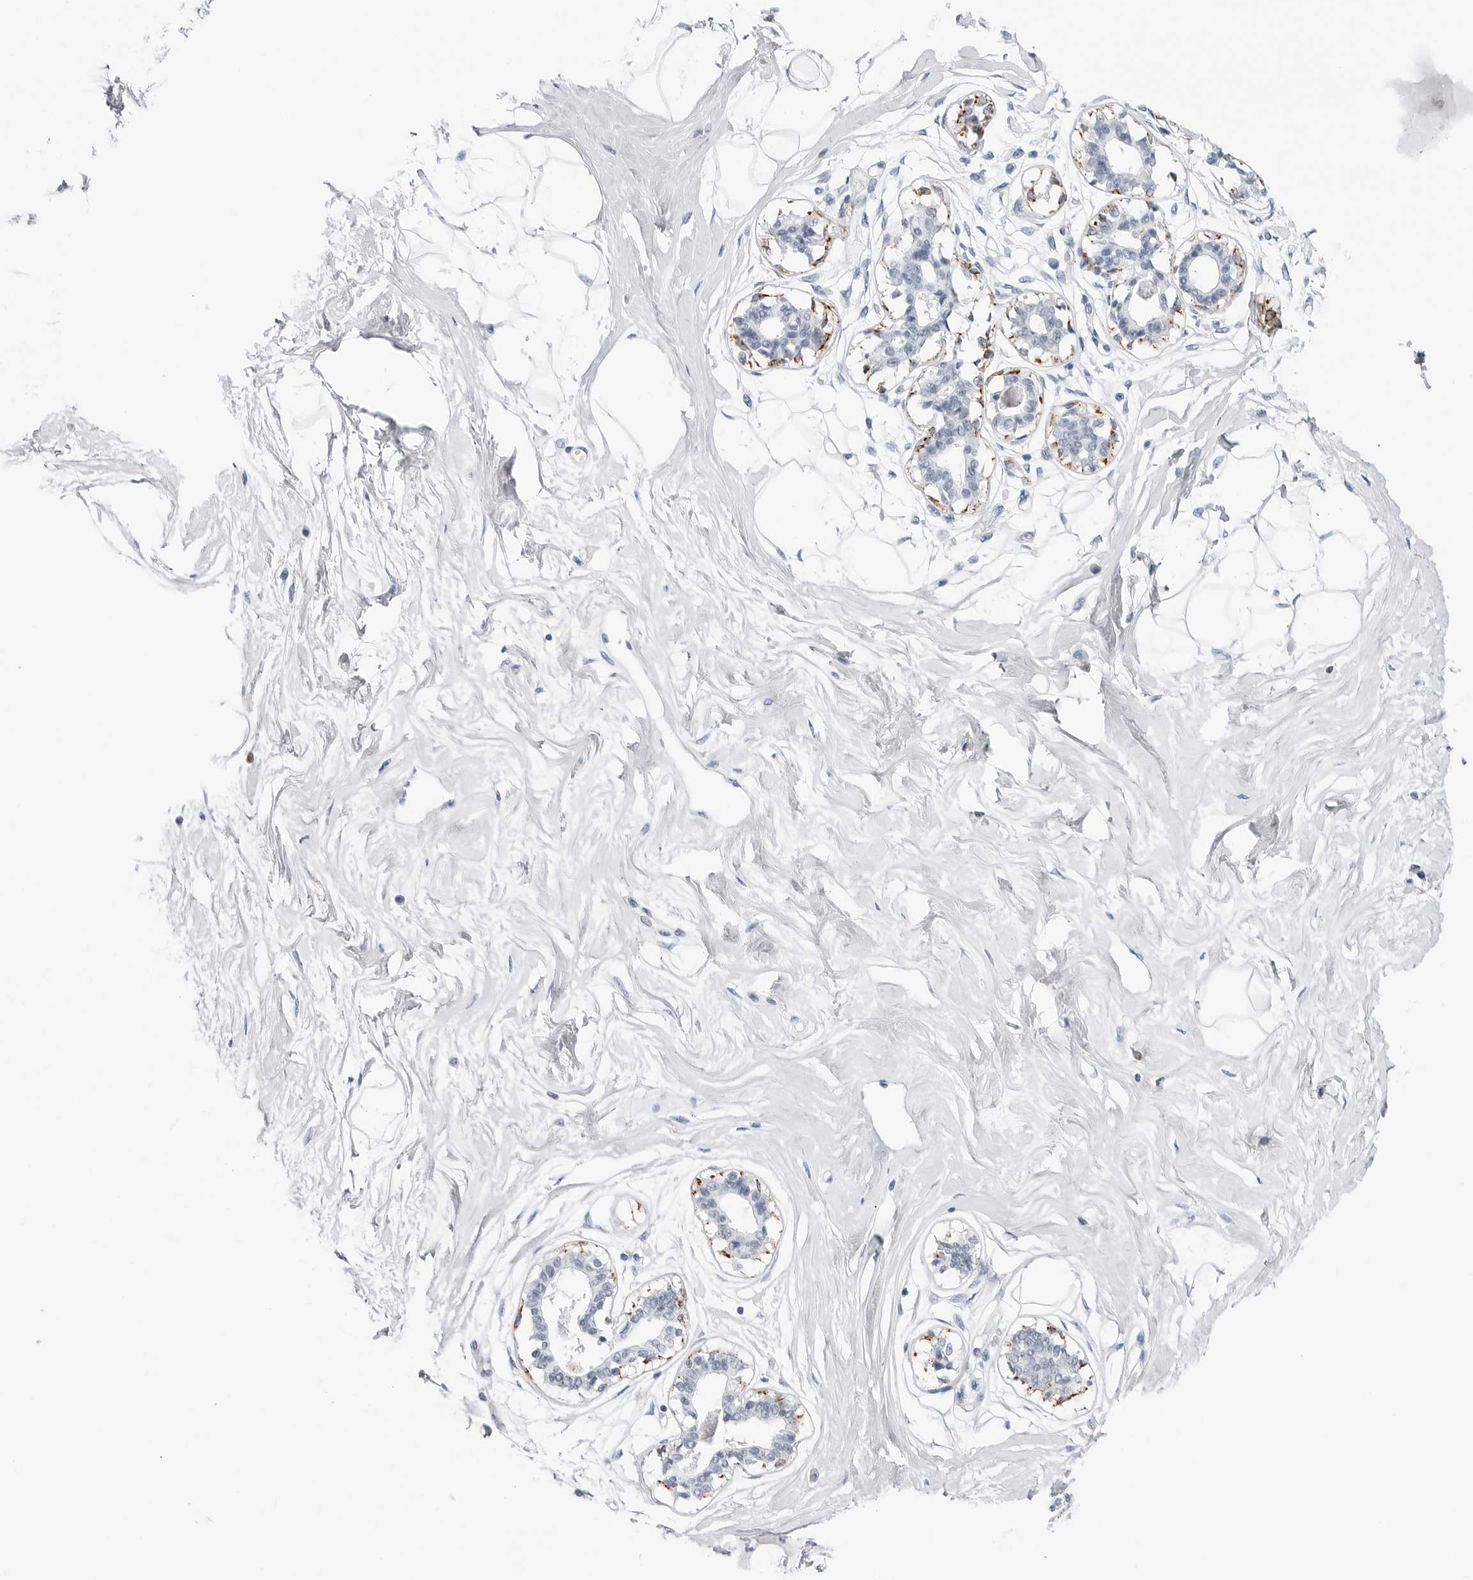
{"staining": {"intensity": "negative", "quantity": "none", "location": "none"}, "tissue": "breast", "cell_type": "Adipocytes", "image_type": "normal", "snomed": [{"axis": "morphology", "description": "Normal tissue, NOS"}, {"axis": "topography", "description": "Breast"}], "caption": "This image is of benign breast stained with immunohistochemistry (IHC) to label a protein in brown with the nuclei are counter-stained blue. There is no expression in adipocytes.", "gene": "HSPB7", "patient": {"sex": "female", "age": 45}}